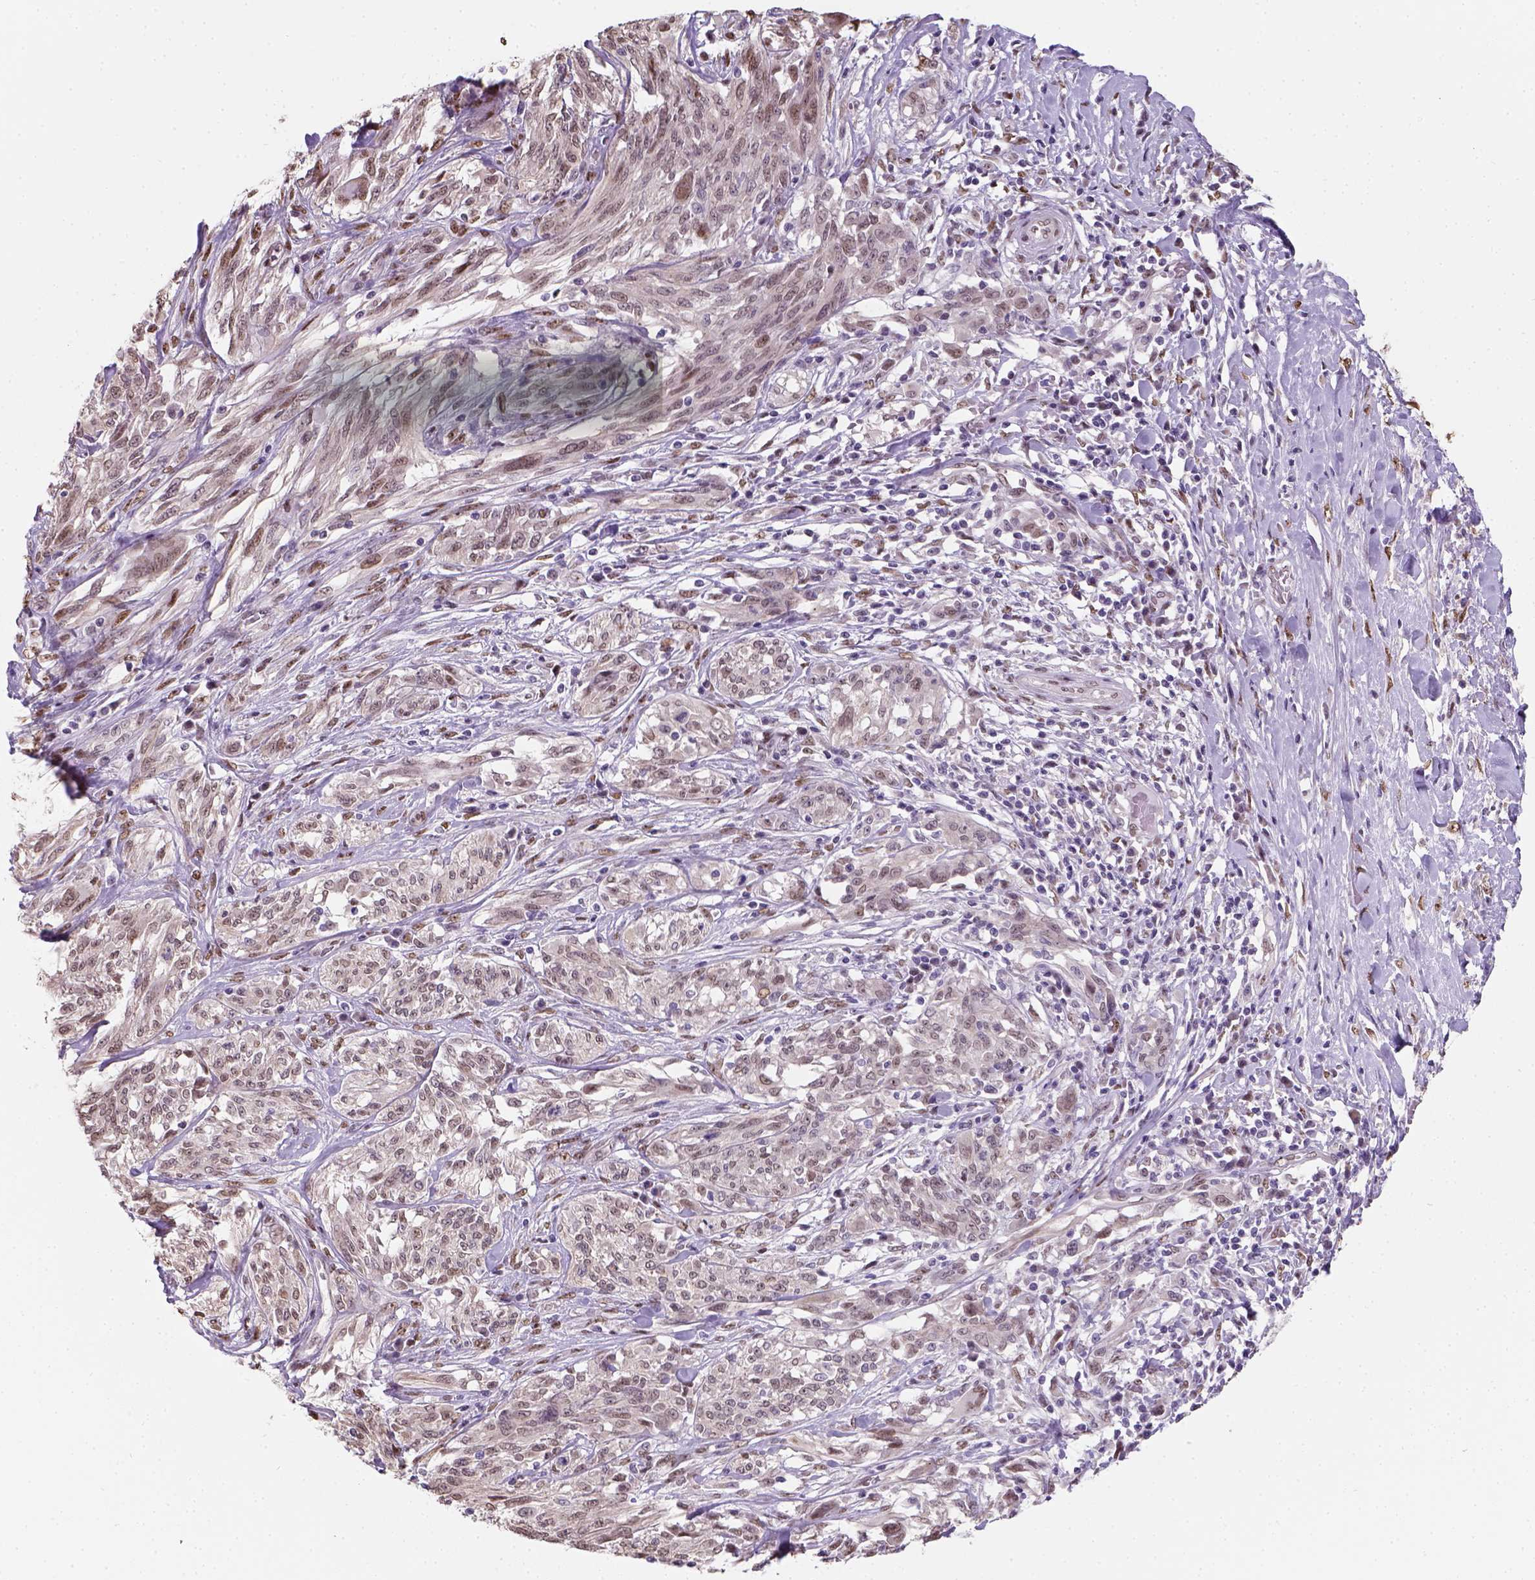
{"staining": {"intensity": "moderate", "quantity": "<25%", "location": "nuclear"}, "tissue": "melanoma", "cell_type": "Tumor cells", "image_type": "cancer", "snomed": [{"axis": "morphology", "description": "Malignant melanoma, NOS"}, {"axis": "topography", "description": "Skin"}], "caption": "Malignant melanoma was stained to show a protein in brown. There is low levels of moderate nuclear staining in approximately <25% of tumor cells.", "gene": "C1orf112", "patient": {"sex": "female", "age": 91}}